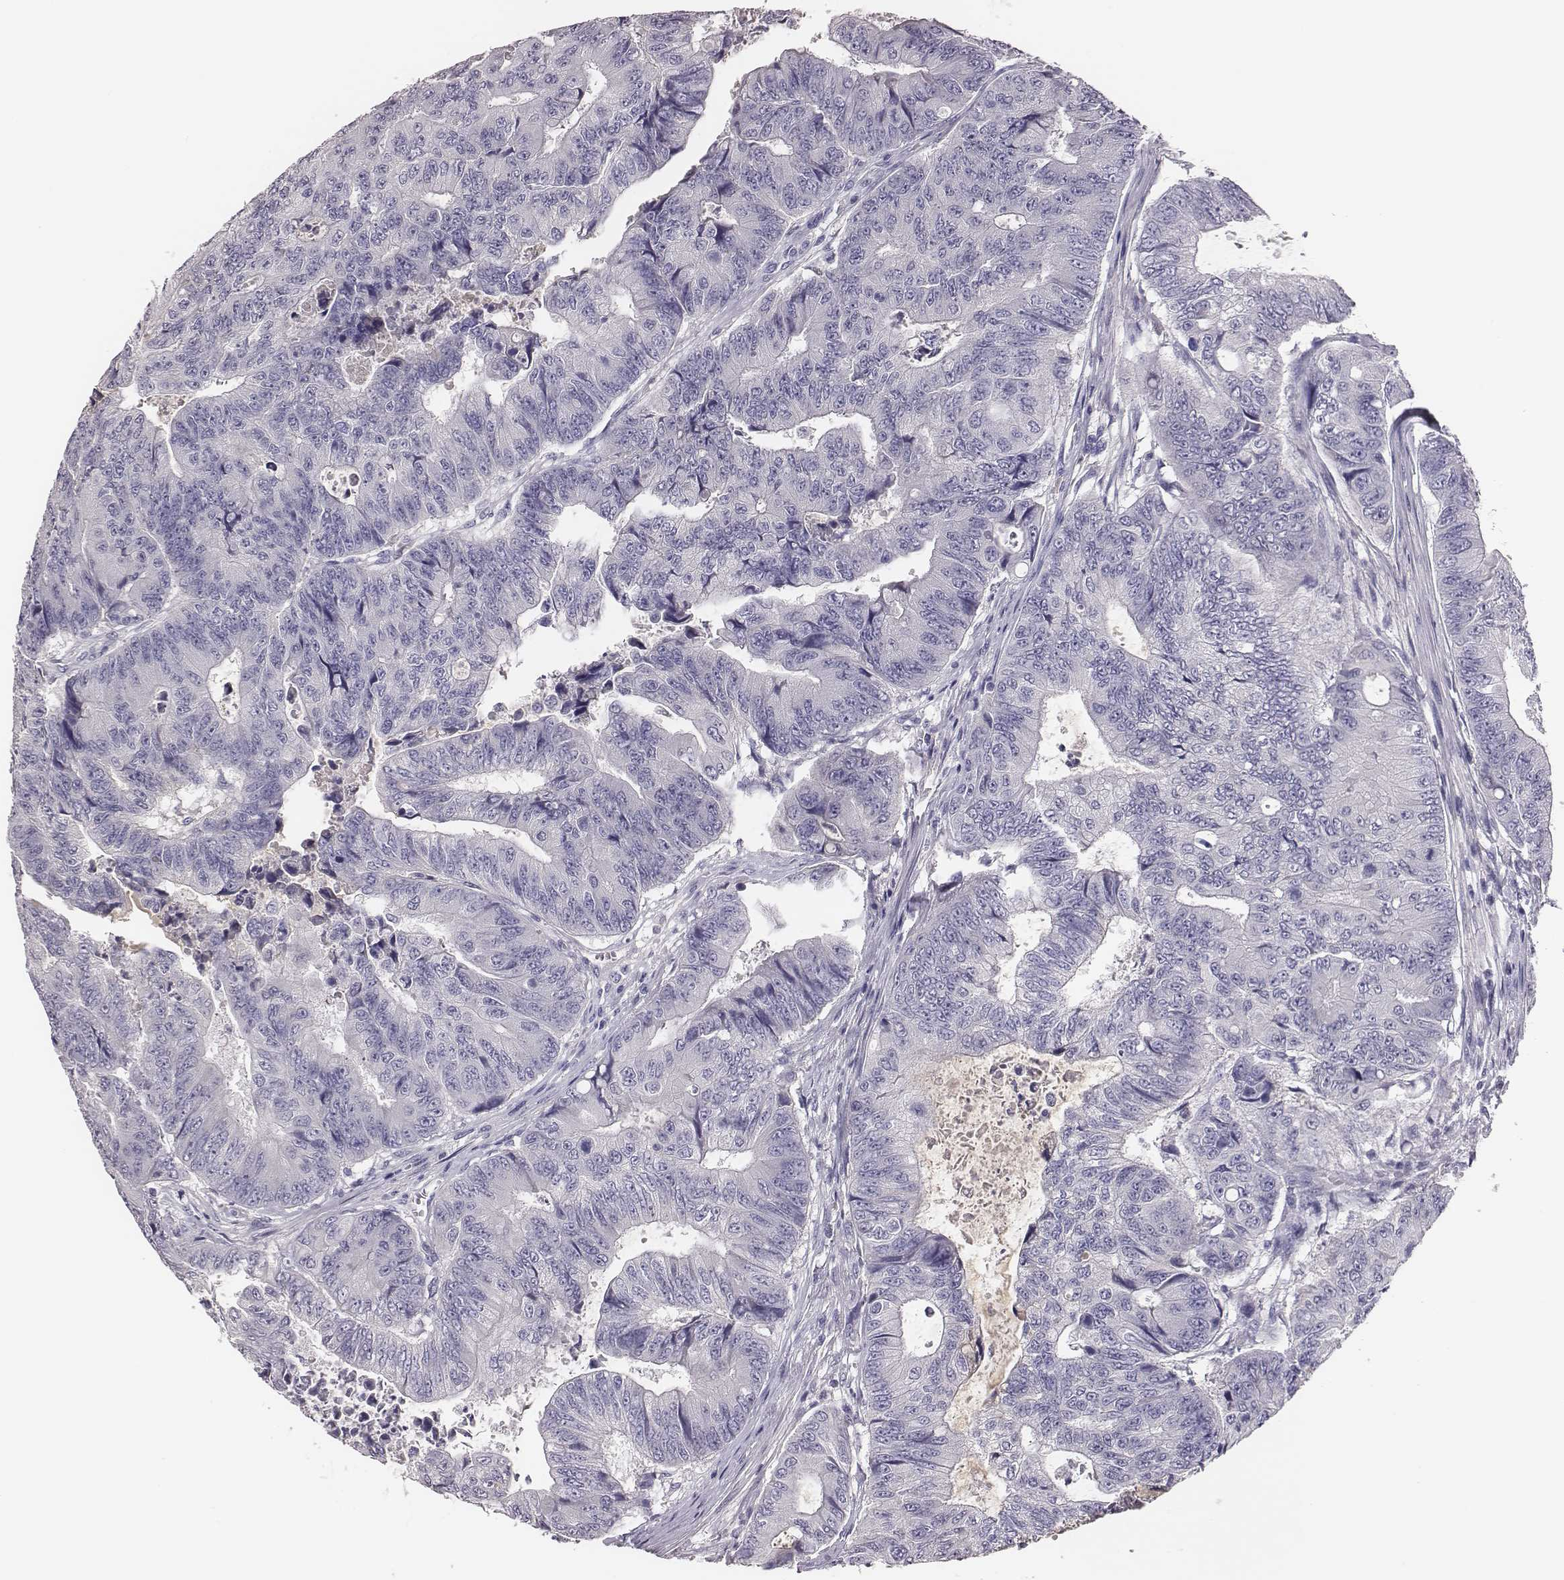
{"staining": {"intensity": "negative", "quantity": "none", "location": "none"}, "tissue": "colorectal cancer", "cell_type": "Tumor cells", "image_type": "cancer", "snomed": [{"axis": "morphology", "description": "Adenocarcinoma, NOS"}, {"axis": "topography", "description": "Colon"}], "caption": "Immunohistochemistry (IHC) of human colorectal cancer (adenocarcinoma) reveals no positivity in tumor cells.", "gene": "EN1", "patient": {"sex": "female", "age": 48}}